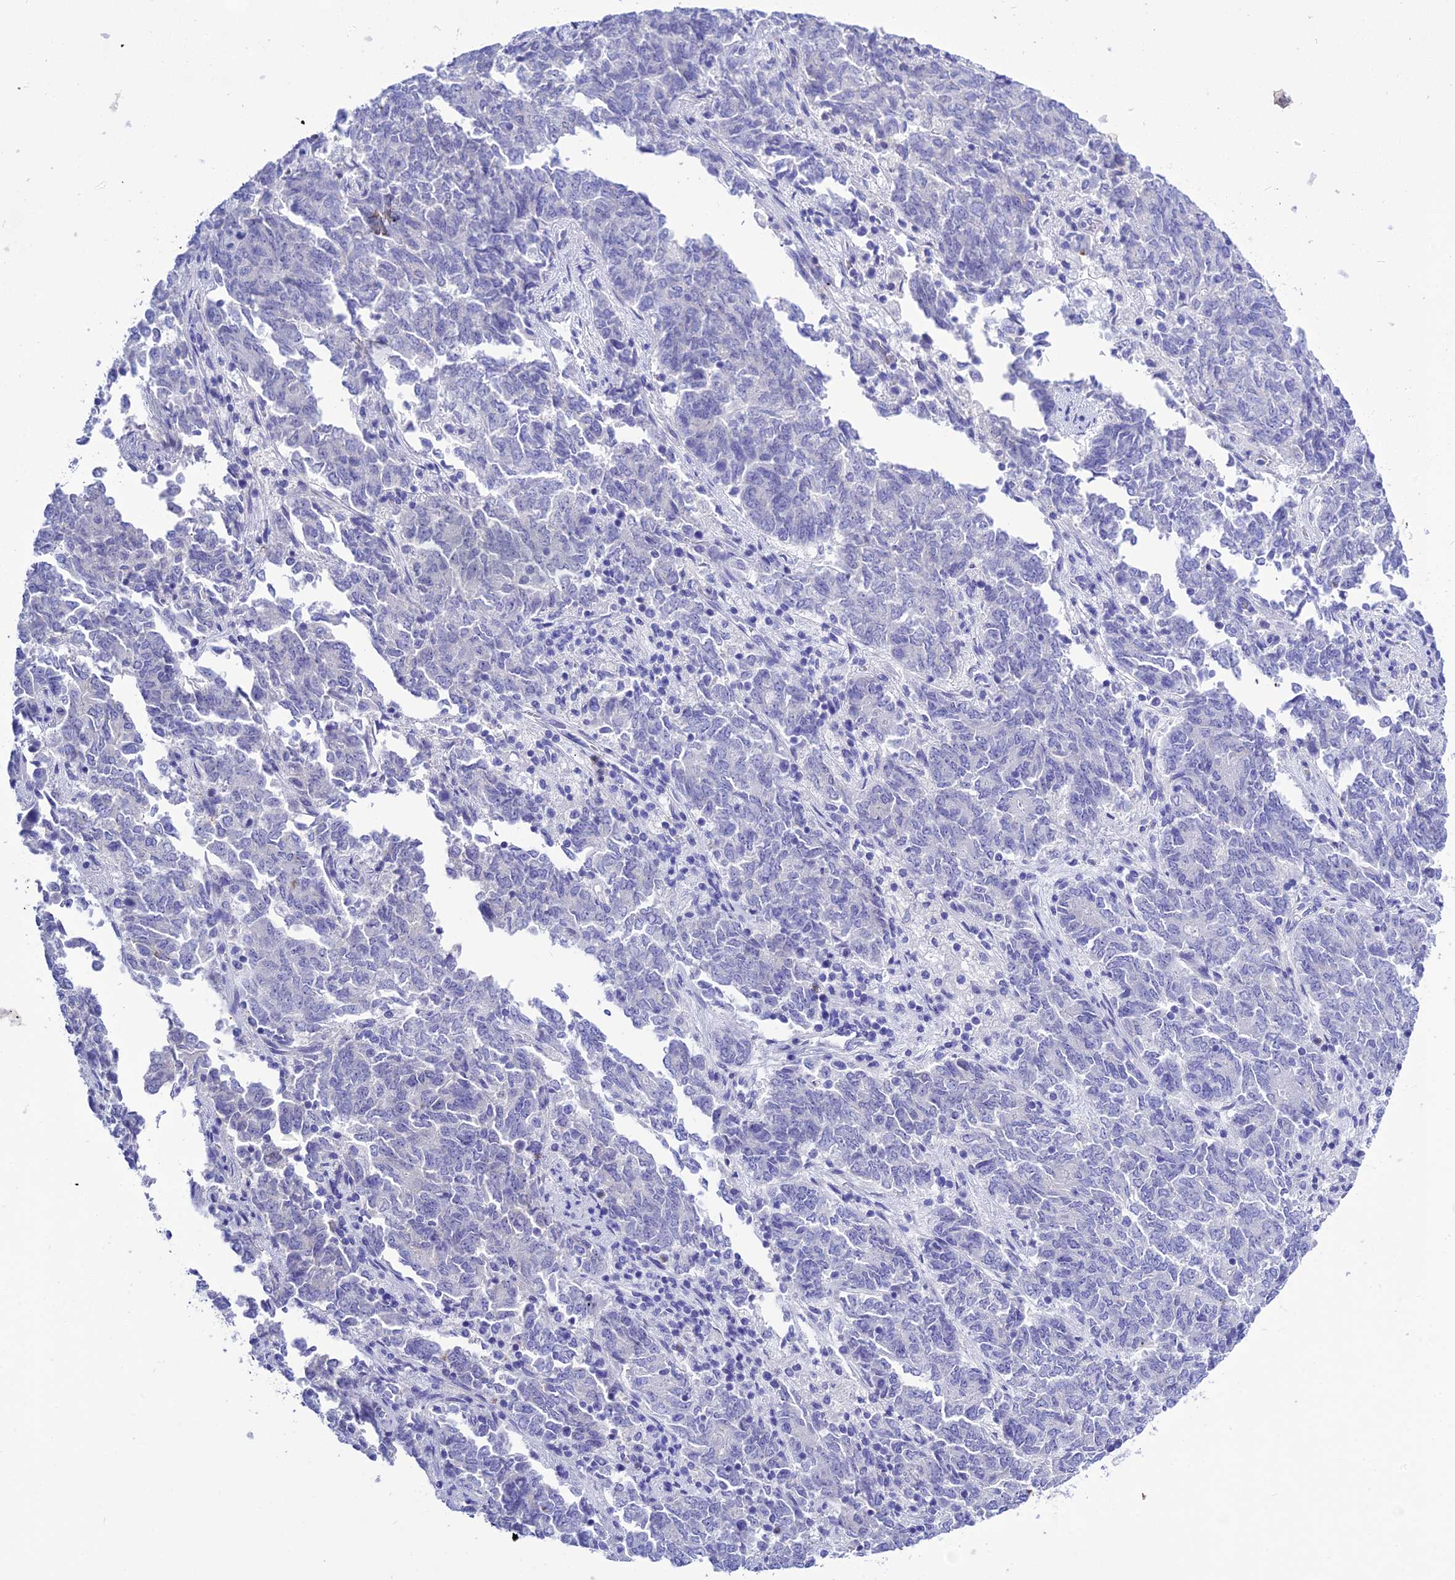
{"staining": {"intensity": "negative", "quantity": "none", "location": "none"}, "tissue": "endometrial cancer", "cell_type": "Tumor cells", "image_type": "cancer", "snomed": [{"axis": "morphology", "description": "Adenocarcinoma, NOS"}, {"axis": "topography", "description": "Endometrium"}], "caption": "This is an immunohistochemistry image of endometrial cancer. There is no expression in tumor cells.", "gene": "DEFB107A", "patient": {"sex": "female", "age": 80}}